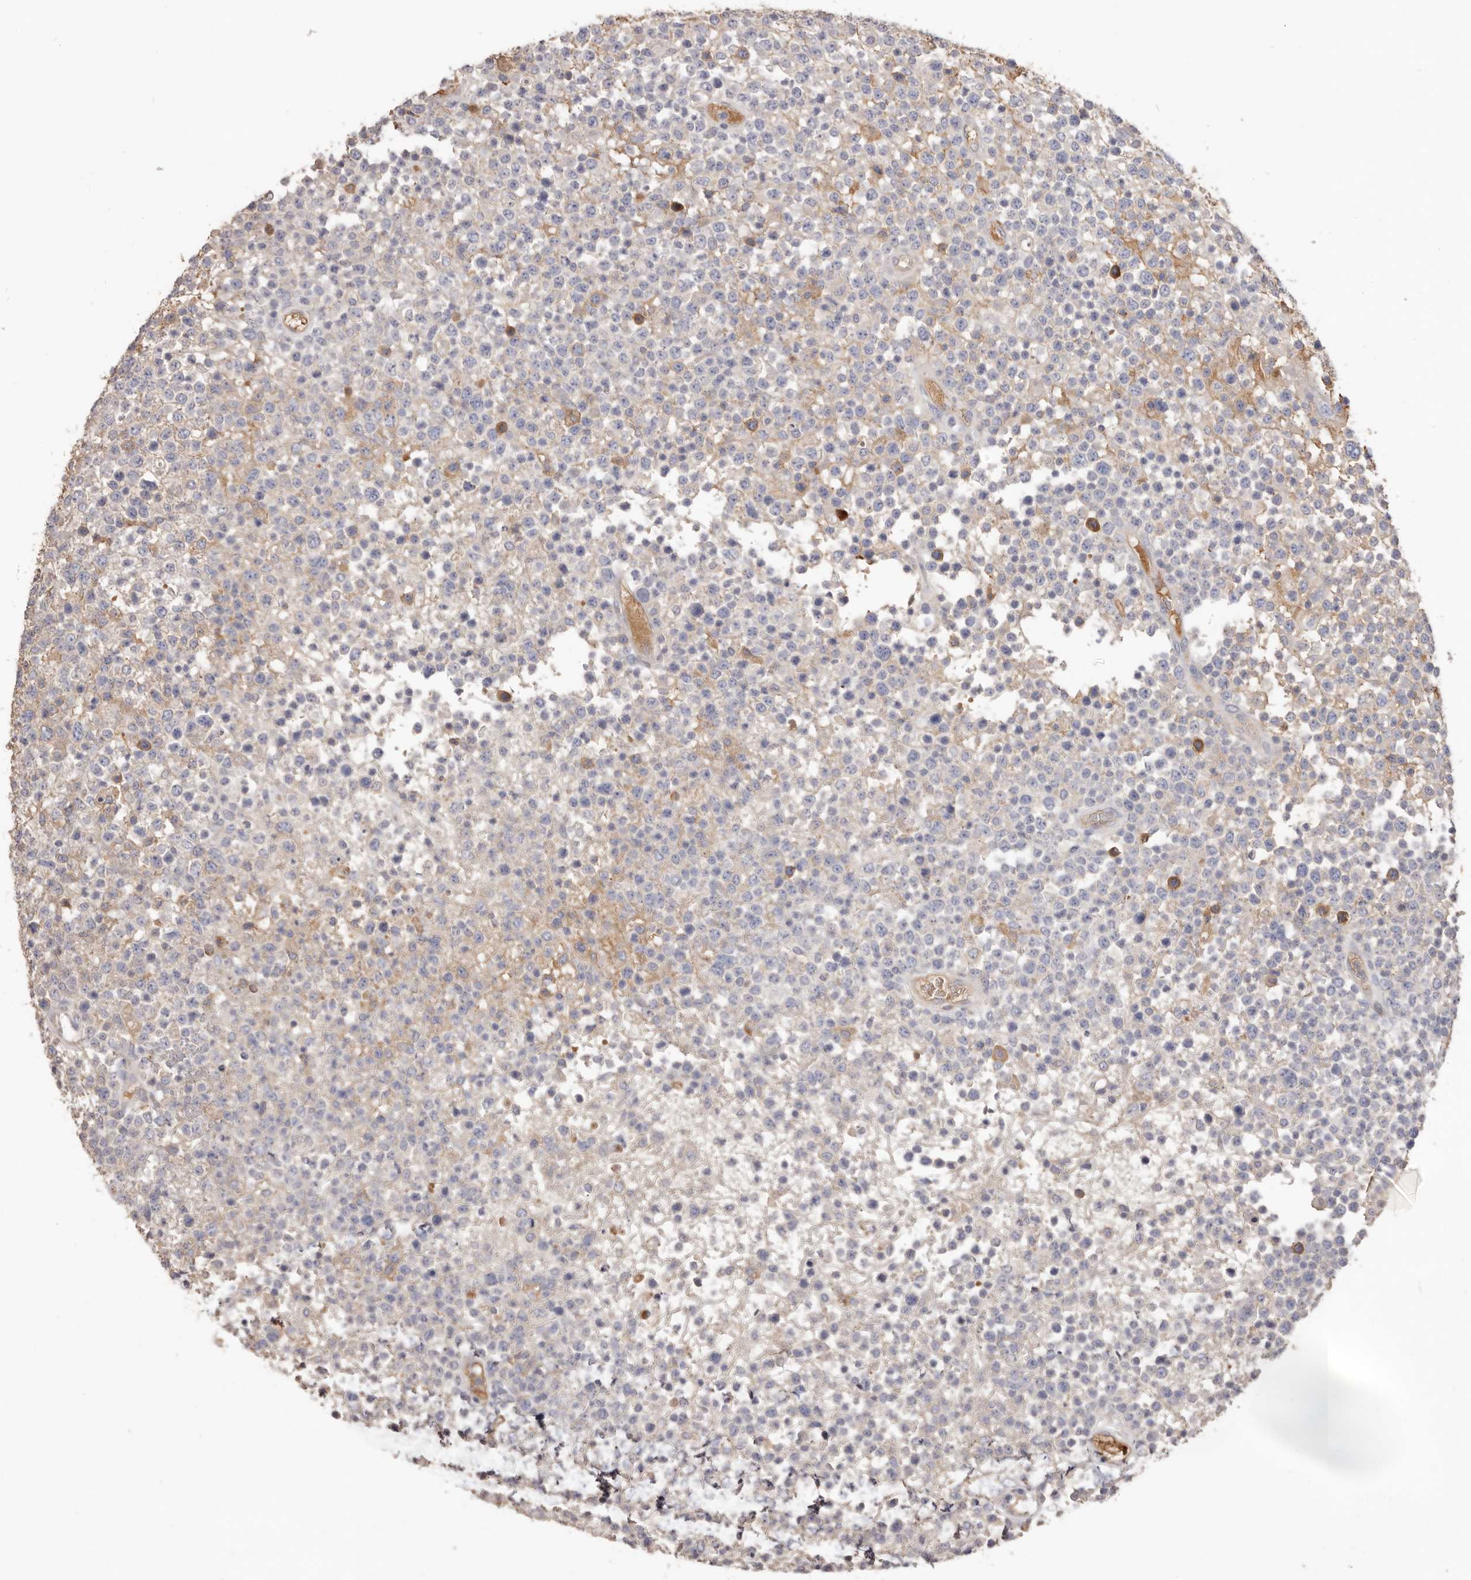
{"staining": {"intensity": "negative", "quantity": "none", "location": "none"}, "tissue": "lymphoma", "cell_type": "Tumor cells", "image_type": "cancer", "snomed": [{"axis": "morphology", "description": "Malignant lymphoma, non-Hodgkin's type, High grade"}, {"axis": "topography", "description": "Colon"}], "caption": "This is an IHC image of human high-grade malignant lymphoma, non-Hodgkin's type. There is no positivity in tumor cells.", "gene": "HCAR2", "patient": {"sex": "female", "age": 53}}